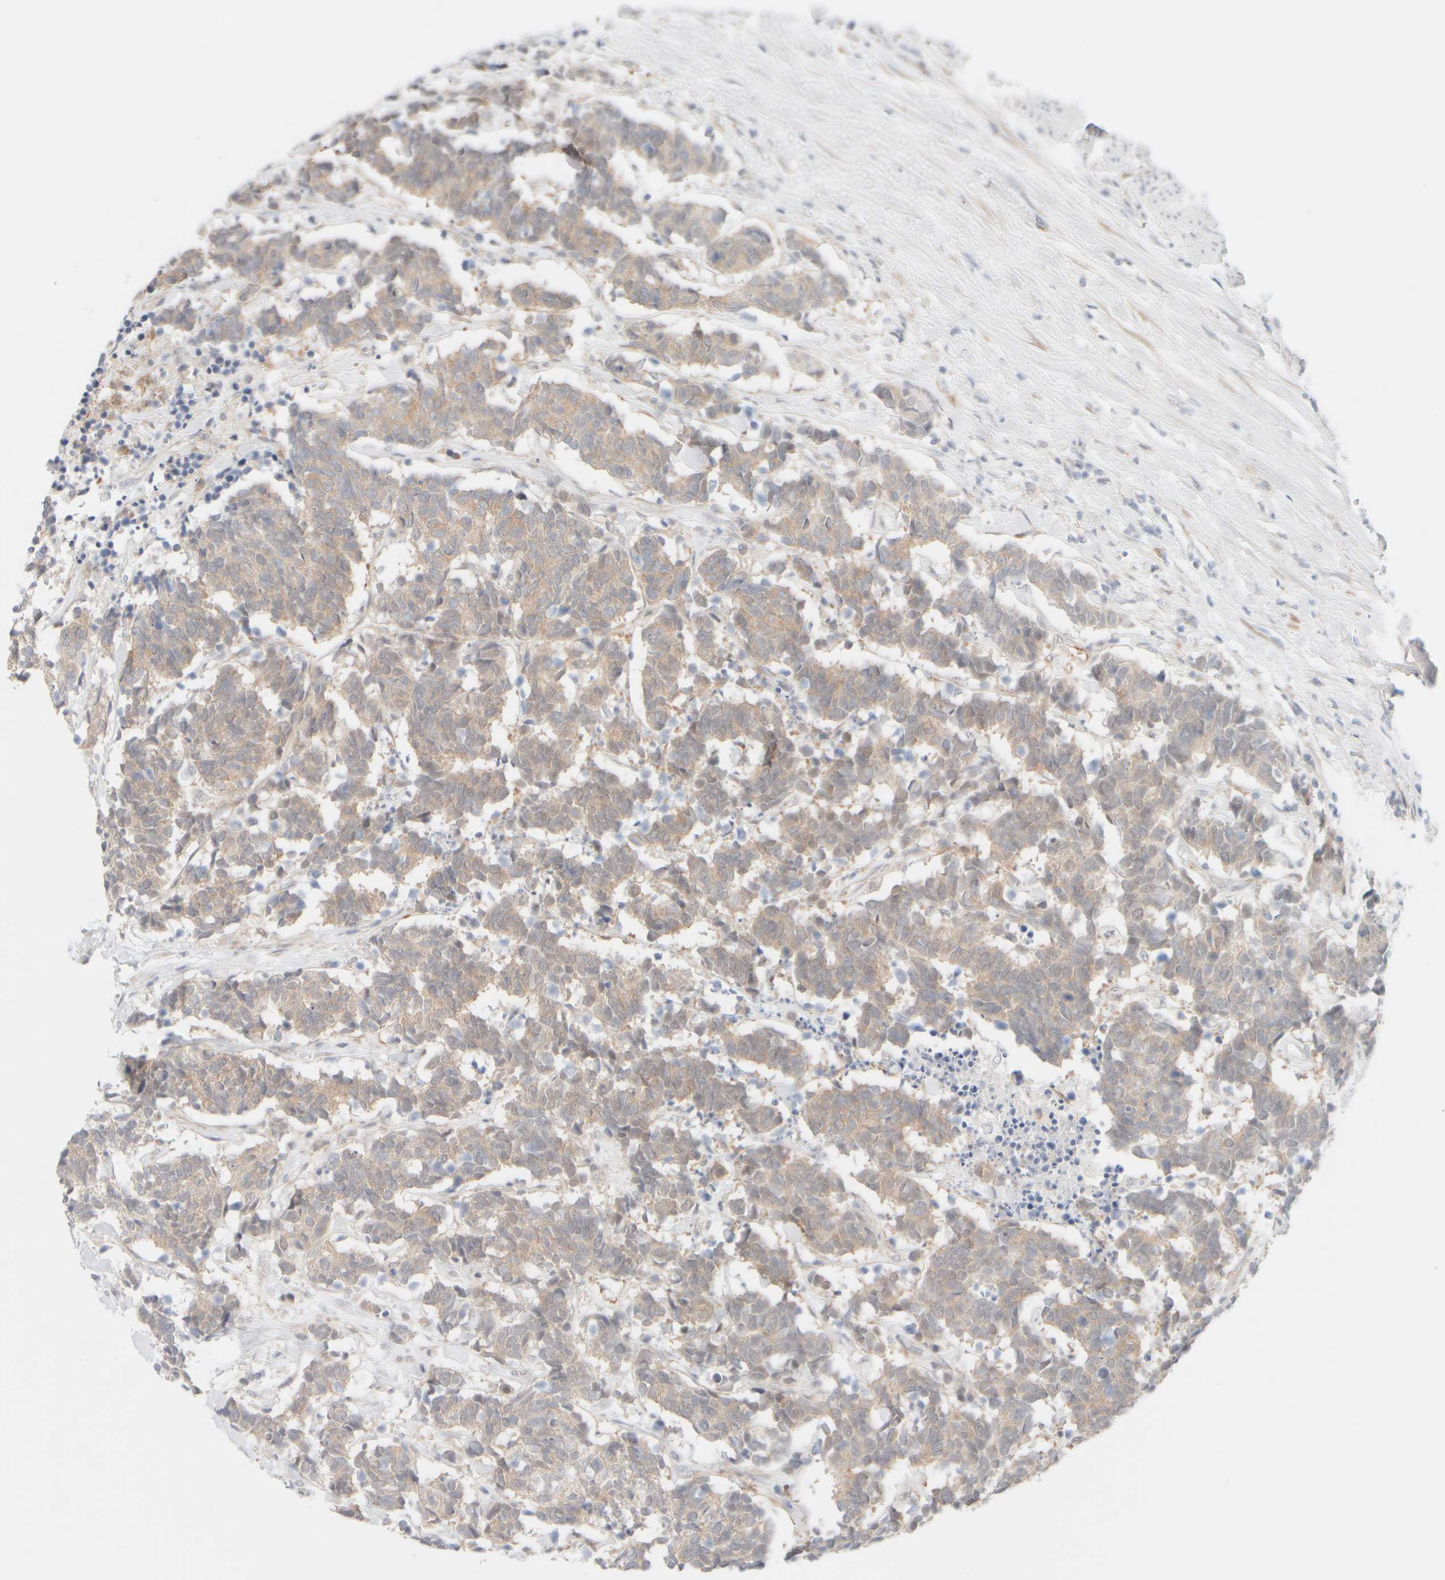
{"staining": {"intensity": "weak", "quantity": ">75%", "location": "cytoplasmic/membranous"}, "tissue": "carcinoid", "cell_type": "Tumor cells", "image_type": "cancer", "snomed": [{"axis": "morphology", "description": "Carcinoma, NOS"}, {"axis": "morphology", "description": "Carcinoid, malignant, NOS"}, {"axis": "topography", "description": "Urinary bladder"}], "caption": "Weak cytoplasmic/membranous positivity for a protein is appreciated in approximately >75% of tumor cells of malignant carcinoid using IHC.", "gene": "UNC13B", "patient": {"sex": "male", "age": 57}}